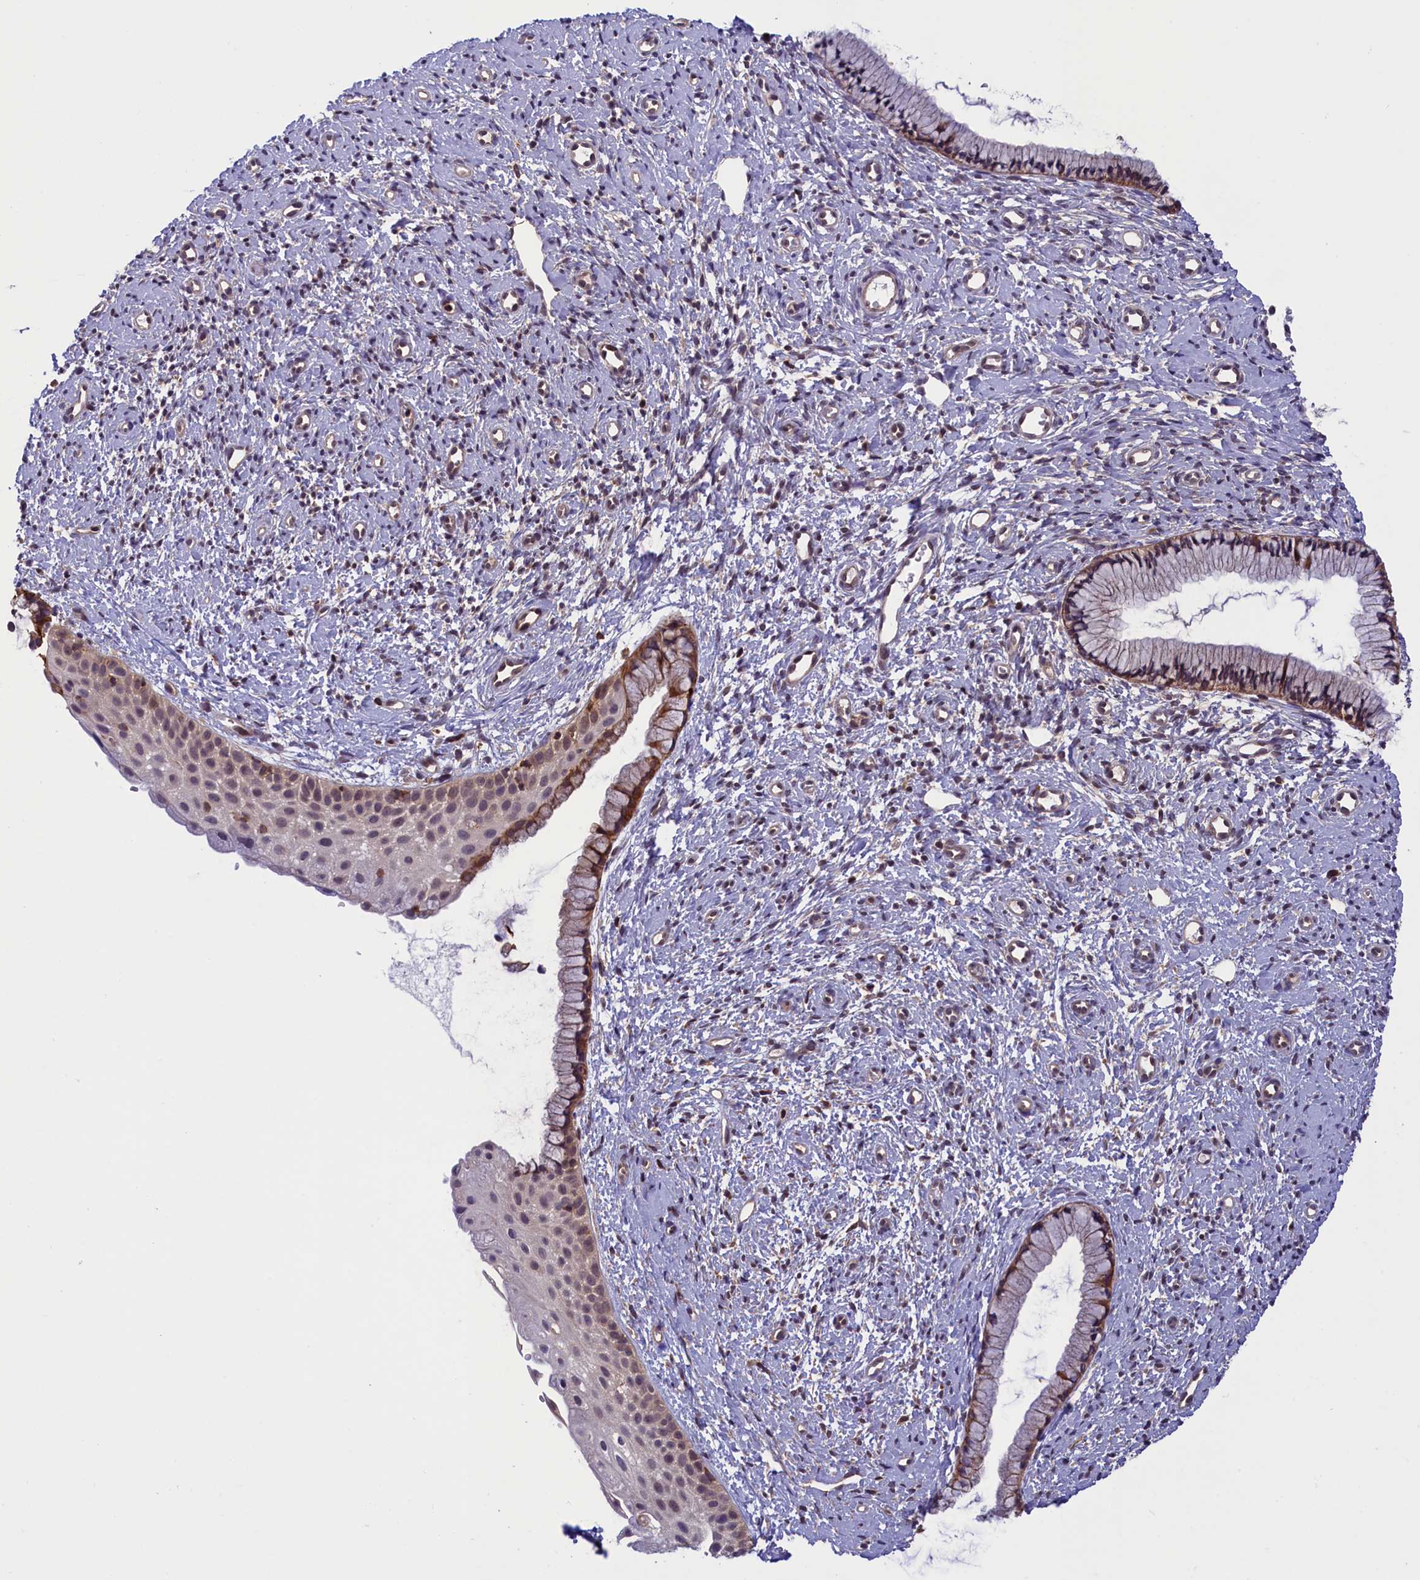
{"staining": {"intensity": "weak", "quantity": ">75%", "location": "cytoplasmic/membranous"}, "tissue": "cervix", "cell_type": "Glandular cells", "image_type": "normal", "snomed": [{"axis": "morphology", "description": "Normal tissue, NOS"}, {"axis": "topography", "description": "Cervix"}], "caption": "Brown immunohistochemical staining in unremarkable human cervix exhibits weak cytoplasmic/membranous expression in approximately >75% of glandular cells. (DAB IHC with brightfield microscopy, high magnification).", "gene": "TBCB", "patient": {"sex": "female", "age": 57}}